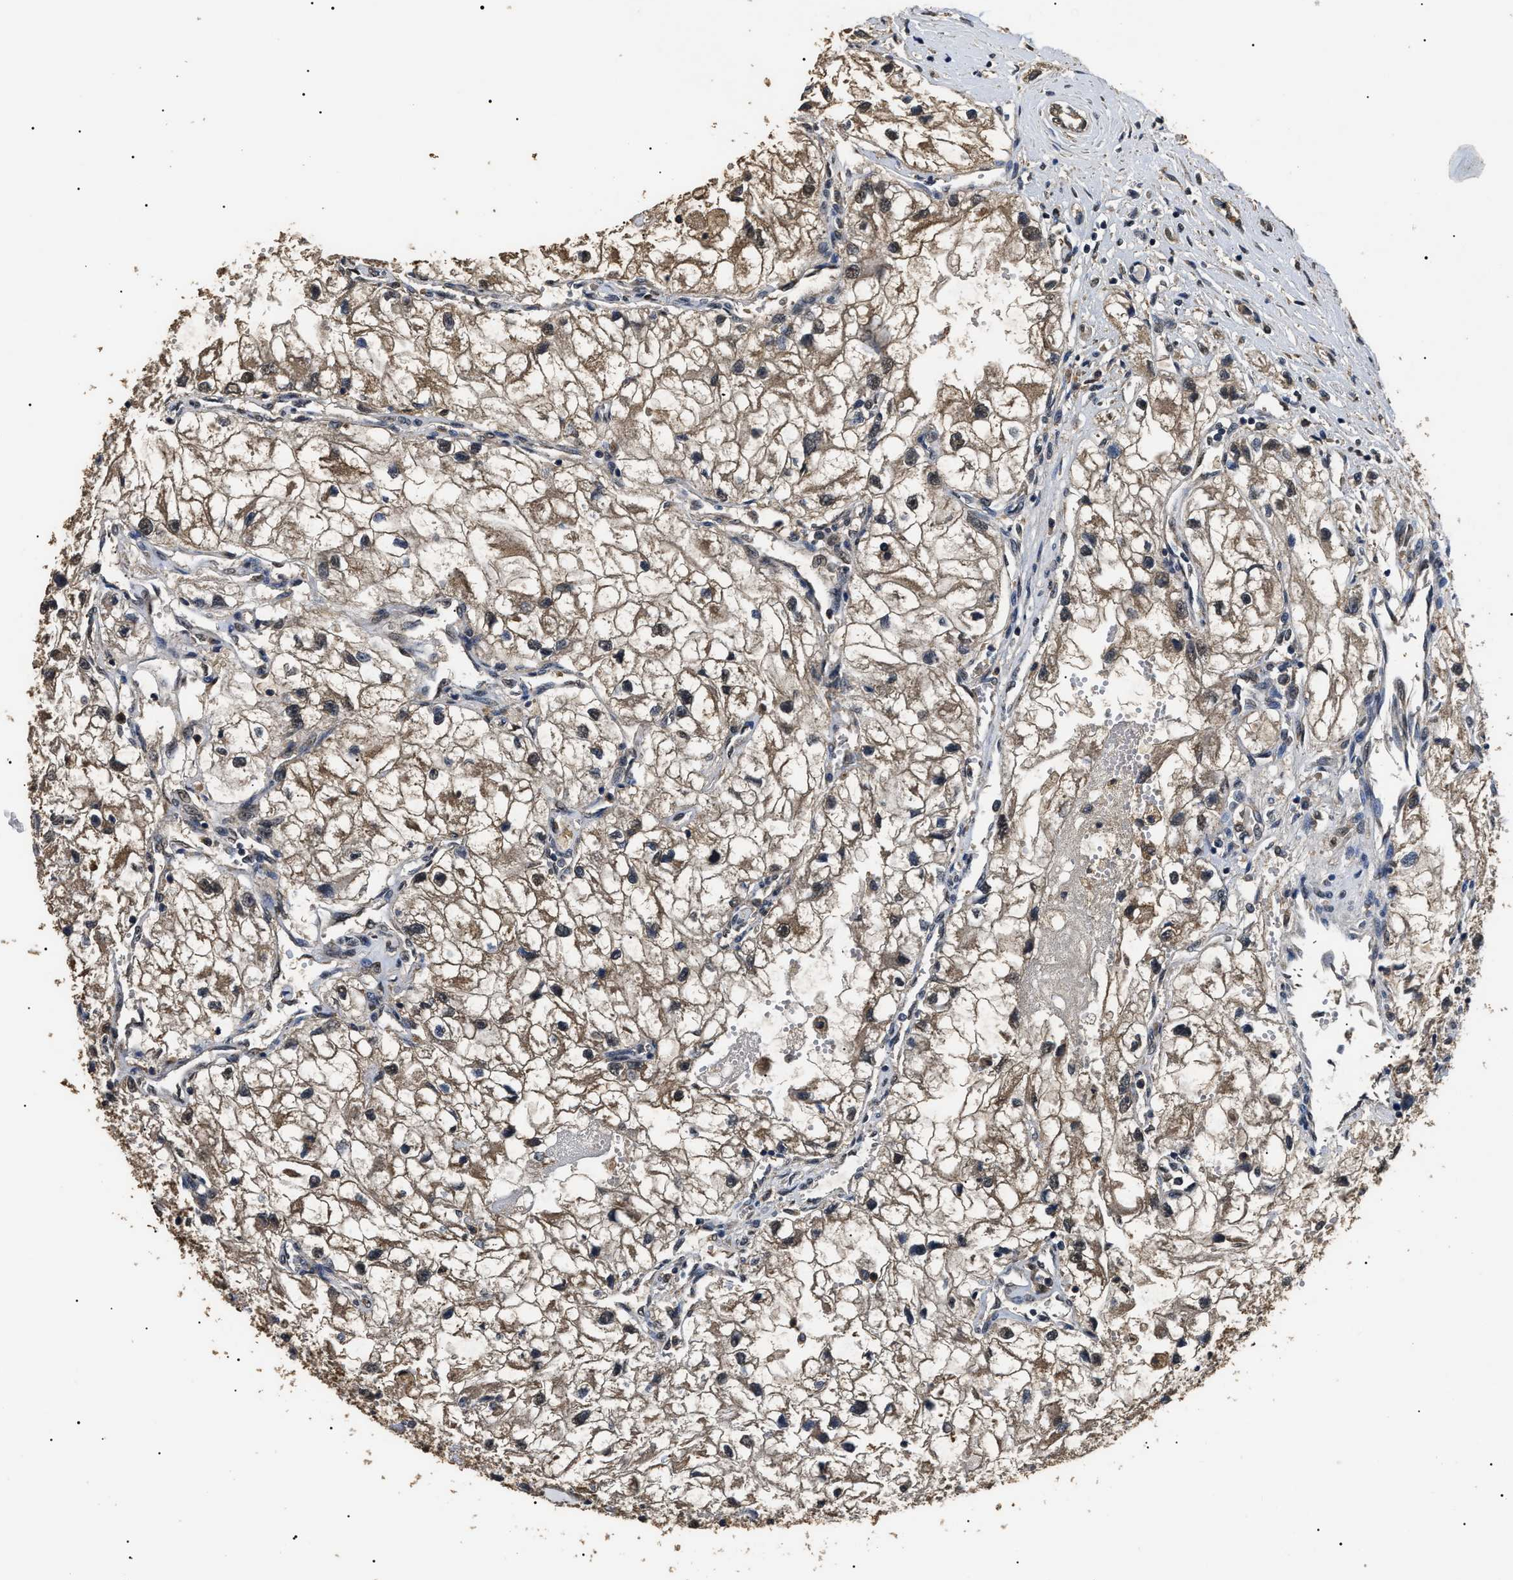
{"staining": {"intensity": "weak", "quantity": ">75%", "location": "cytoplasmic/membranous"}, "tissue": "renal cancer", "cell_type": "Tumor cells", "image_type": "cancer", "snomed": [{"axis": "morphology", "description": "Adenocarcinoma, NOS"}, {"axis": "topography", "description": "Kidney"}], "caption": "Tumor cells display weak cytoplasmic/membranous positivity in approximately >75% of cells in renal cancer. (Stains: DAB (3,3'-diaminobenzidine) in brown, nuclei in blue, Microscopy: brightfield microscopy at high magnification).", "gene": "PSMD8", "patient": {"sex": "female", "age": 70}}